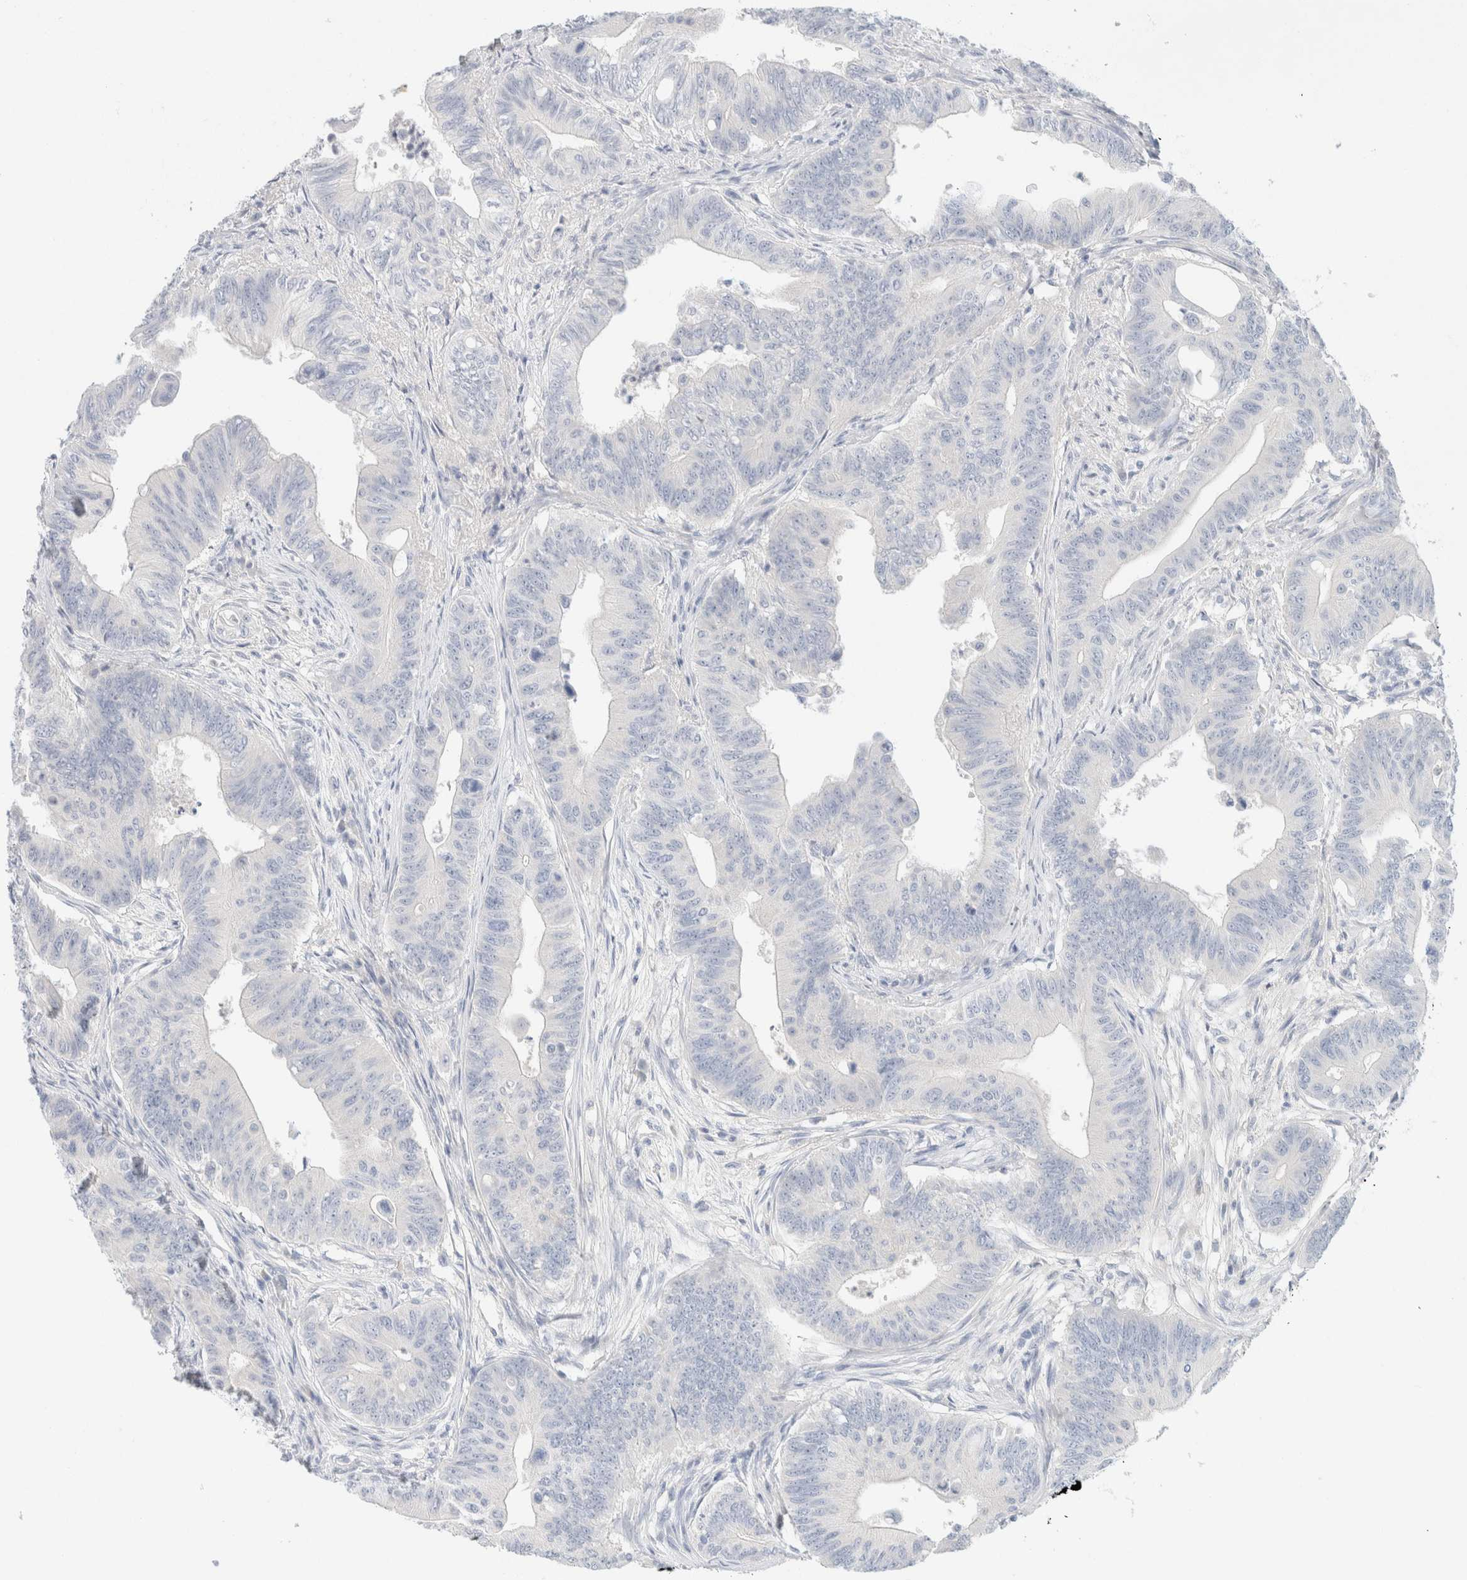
{"staining": {"intensity": "negative", "quantity": "none", "location": "none"}, "tissue": "colorectal cancer", "cell_type": "Tumor cells", "image_type": "cancer", "snomed": [{"axis": "morphology", "description": "Adenoma, NOS"}, {"axis": "morphology", "description": "Adenocarcinoma, NOS"}, {"axis": "topography", "description": "Colon"}], "caption": "High power microscopy image of an IHC image of colorectal adenoma, revealing no significant expression in tumor cells. (DAB immunohistochemistry (IHC), high magnification).", "gene": "CPQ", "patient": {"sex": "male", "age": 79}}